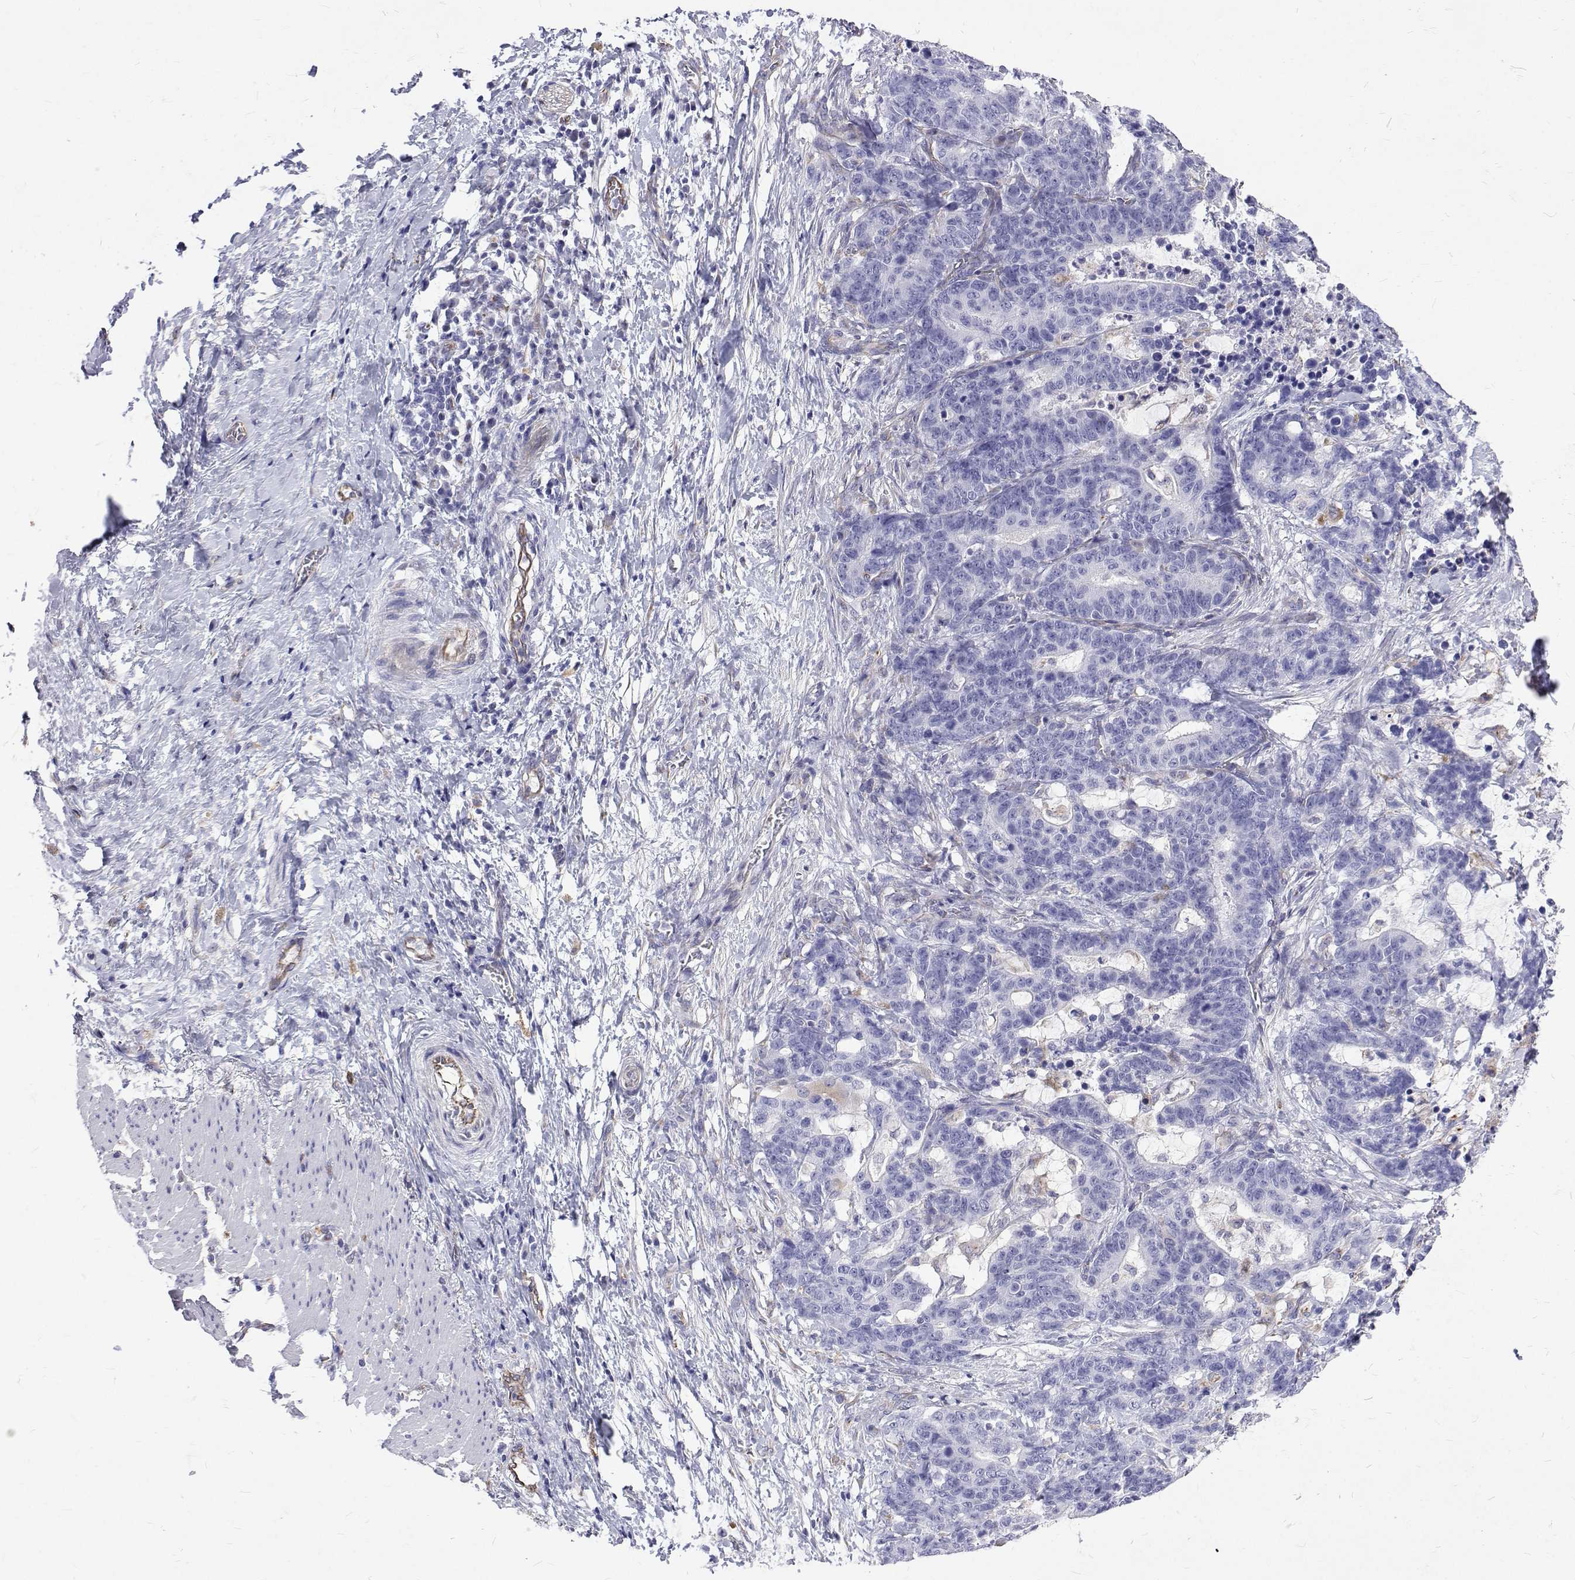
{"staining": {"intensity": "negative", "quantity": "none", "location": "none"}, "tissue": "stomach cancer", "cell_type": "Tumor cells", "image_type": "cancer", "snomed": [{"axis": "morphology", "description": "Normal tissue, NOS"}, {"axis": "morphology", "description": "Adenocarcinoma, NOS"}, {"axis": "topography", "description": "Stomach"}], "caption": "The IHC histopathology image has no significant expression in tumor cells of stomach cancer (adenocarcinoma) tissue. Nuclei are stained in blue.", "gene": "OPRPN", "patient": {"sex": "female", "age": 64}}